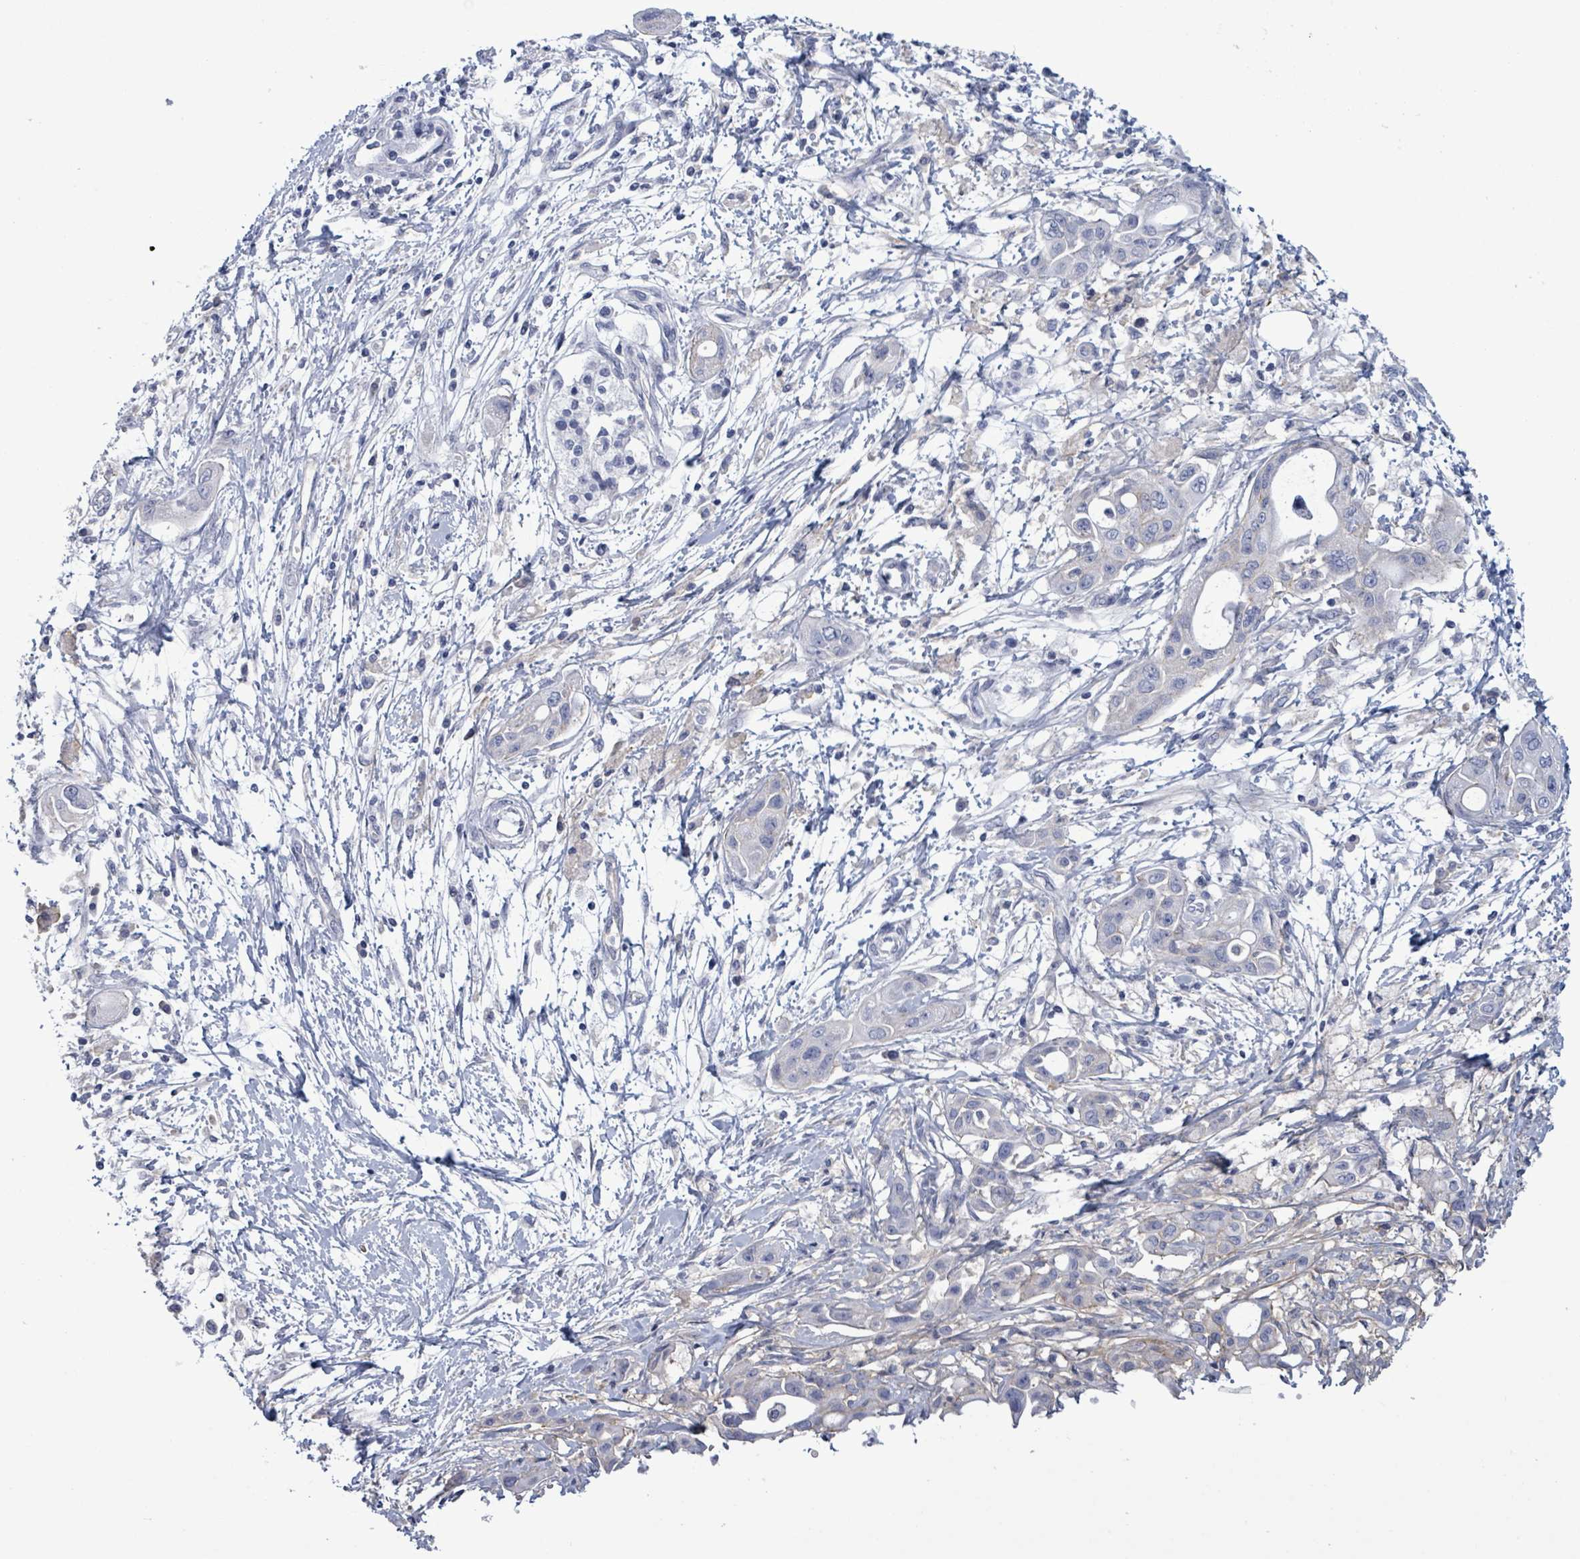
{"staining": {"intensity": "negative", "quantity": "none", "location": "none"}, "tissue": "pancreatic cancer", "cell_type": "Tumor cells", "image_type": "cancer", "snomed": [{"axis": "morphology", "description": "Adenocarcinoma, NOS"}, {"axis": "topography", "description": "Pancreas"}], "caption": "Tumor cells are negative for brown protein staining in pancreatic cancer.", "gene": "BSG", "patient": {"sex": "male", "age": 68}}